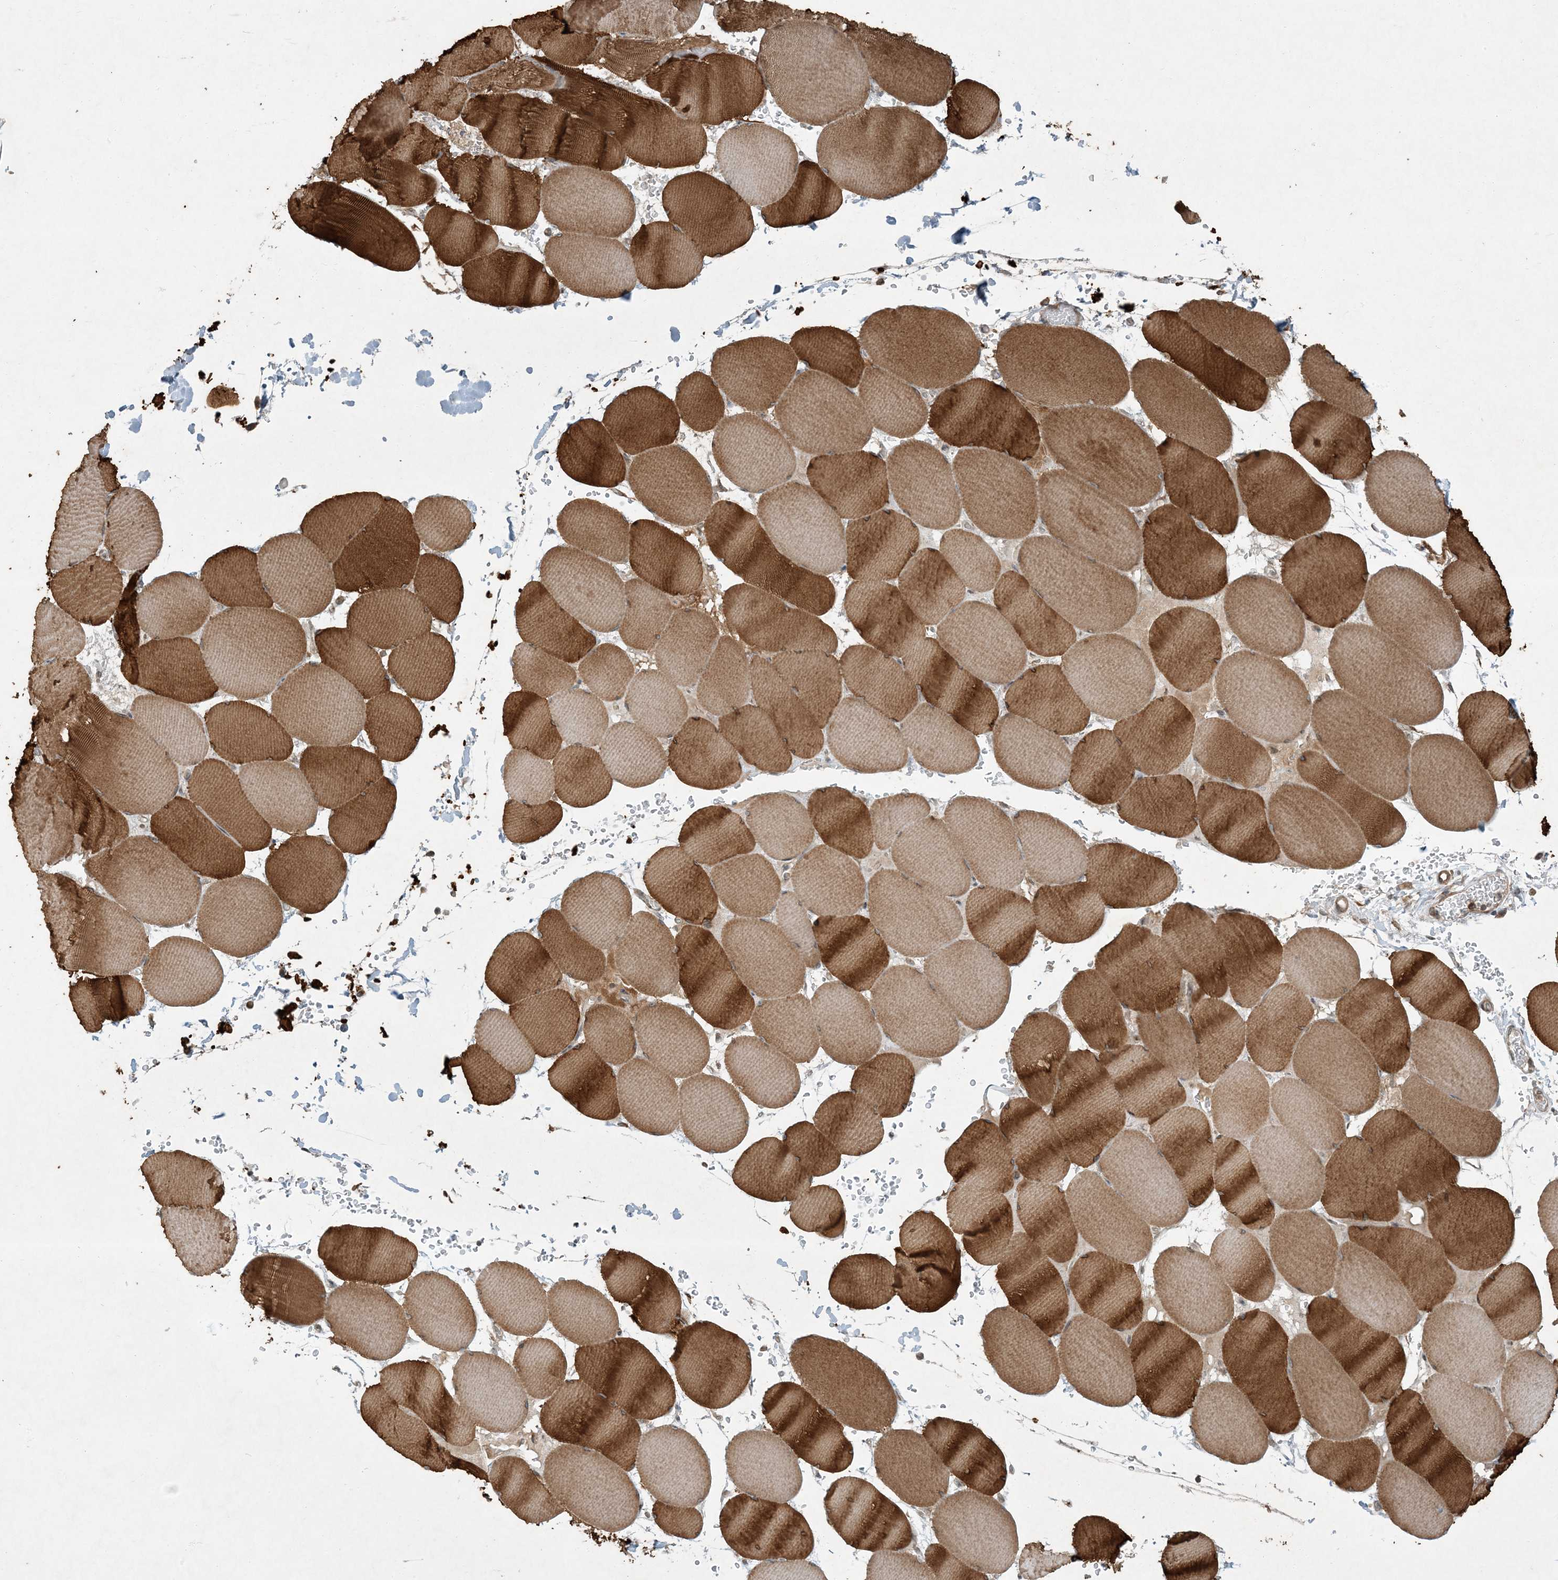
{"staining": {"intensity": "strong", "quantity": "25%-75%", "location": "cytoplasmic/membranous"}, "tissue": "skeletal muscle", "cell_type": "Myocytes", "image_type": "normal", "snomed": [{"axis": "morphology", "description": "Normal tissue, NOS"}, {"axis": "topography", "description": "Skeletal muscle"}, {"axis": "topography", "description": "Head-Neck"}], "caption": "Strong cytoplasmic/membranous positivity is seen in approximately 25%-75% of myocytes in normal skeletal muscle.", "gene": "COMMD8", "patient": {"sex": "male", "age": 66}}